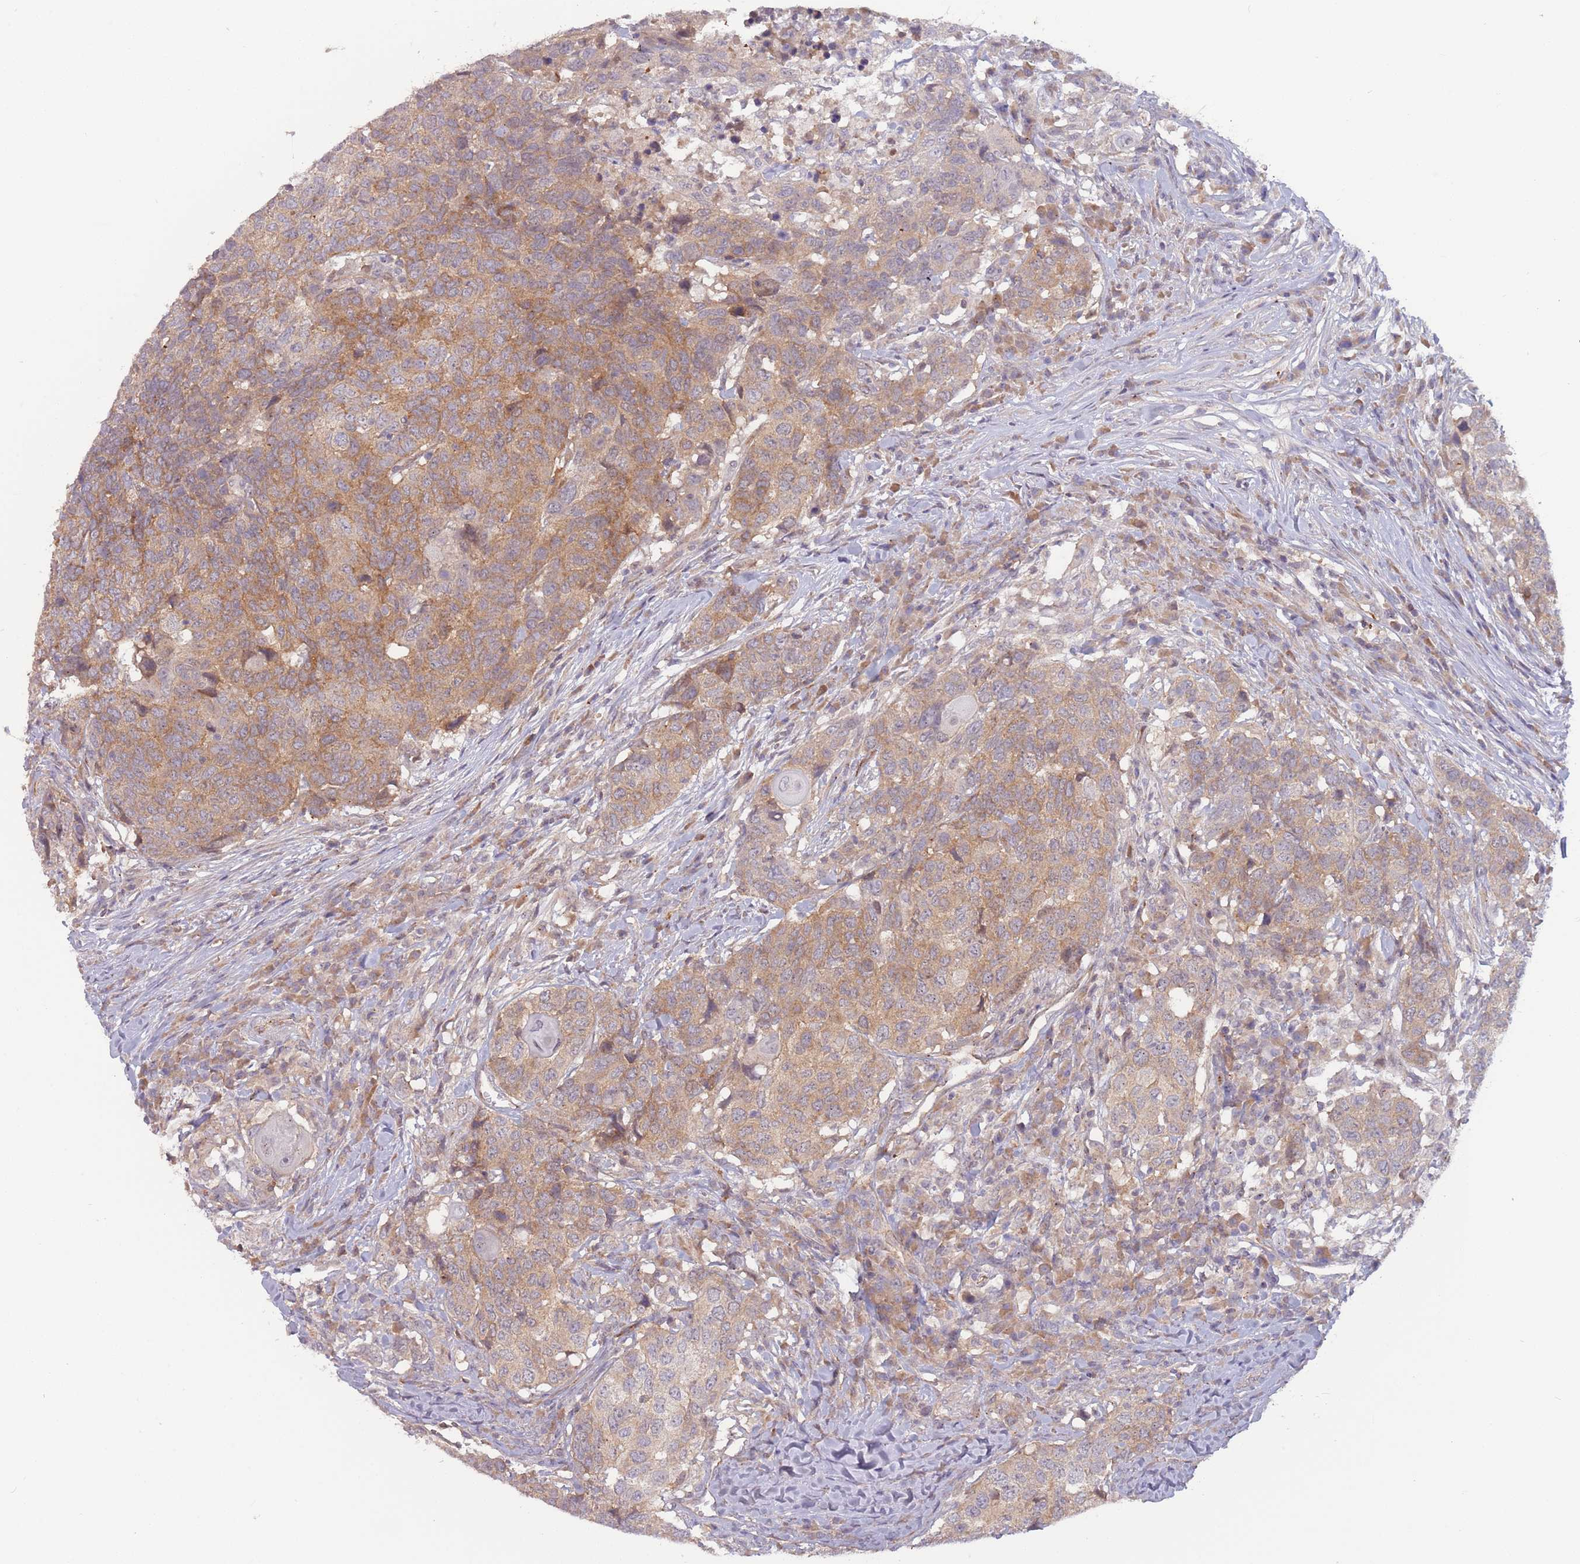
{"staining": {"intensity": "moderate", "quantity": ">75%", "location": "cytoplasmic/membranous"}, "tissue": "head and neck cancer", "cell_type": "Tumor cells", "image_type": "cancer", "snomed": [{"axis": "morphology", "description": "Normal tissue, NOS"}, {"axis": "morphology", "description": "Squamous cell carcinoma, NOS"}, {"axis": "topography", "description": "Skeletal muscle"}, {"axis": "topography", "description": "Vascular tissue"}, {"axis": "topography", "description": "Peripheral nerve tissue"}, {"axis": "topography", "description": "Head-Neck"}], "caption": "Immunohistochemical staining of head and neck squamous cell carcinoma demonstrates medium levels of moderate cytoplasmic/membranous staining in about >75% of tumor cells.", "gene": "SAV1", "patient": {"sex": "male", "age": 66}}